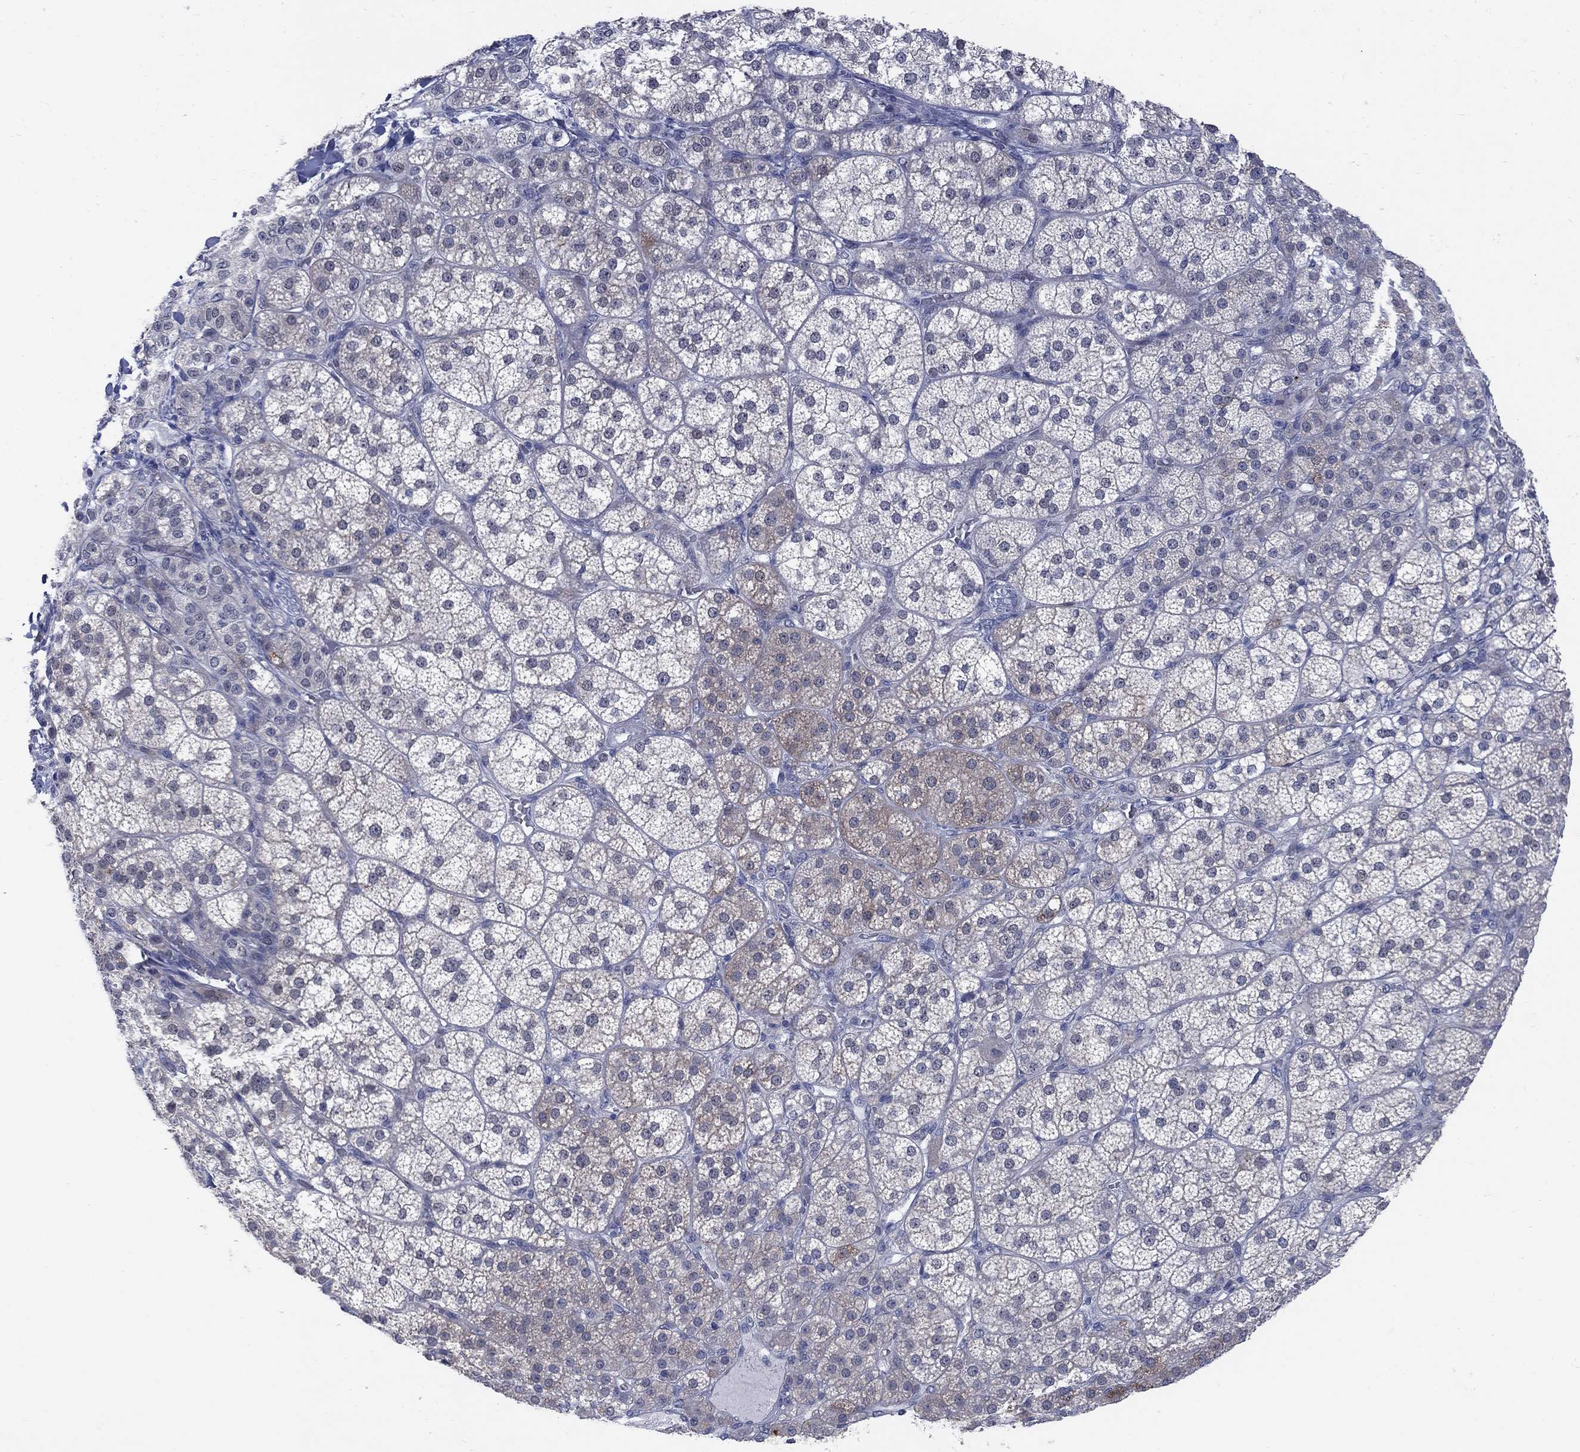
{"staining": {"intensity": "weak", "quantity": "<25%", "location": "cytoplasmic/membranous"}, "tissue": "adrenal gland", "cell_type": "Glandular cells", "image_type": "normal", "snomed": [{"axis": "morphology", "description": "Normal tissue, NOS"}, {"axis": "topography", "description": "Adrenal gland"}], "caption": "DAB (3,3'-diaminobenzidine) immunohistochemical staining of normal adrenal gland shows no significant staining in glandular cells.", "gene": "NTRK2", "patient": {"sex": "female", "age": 60}}